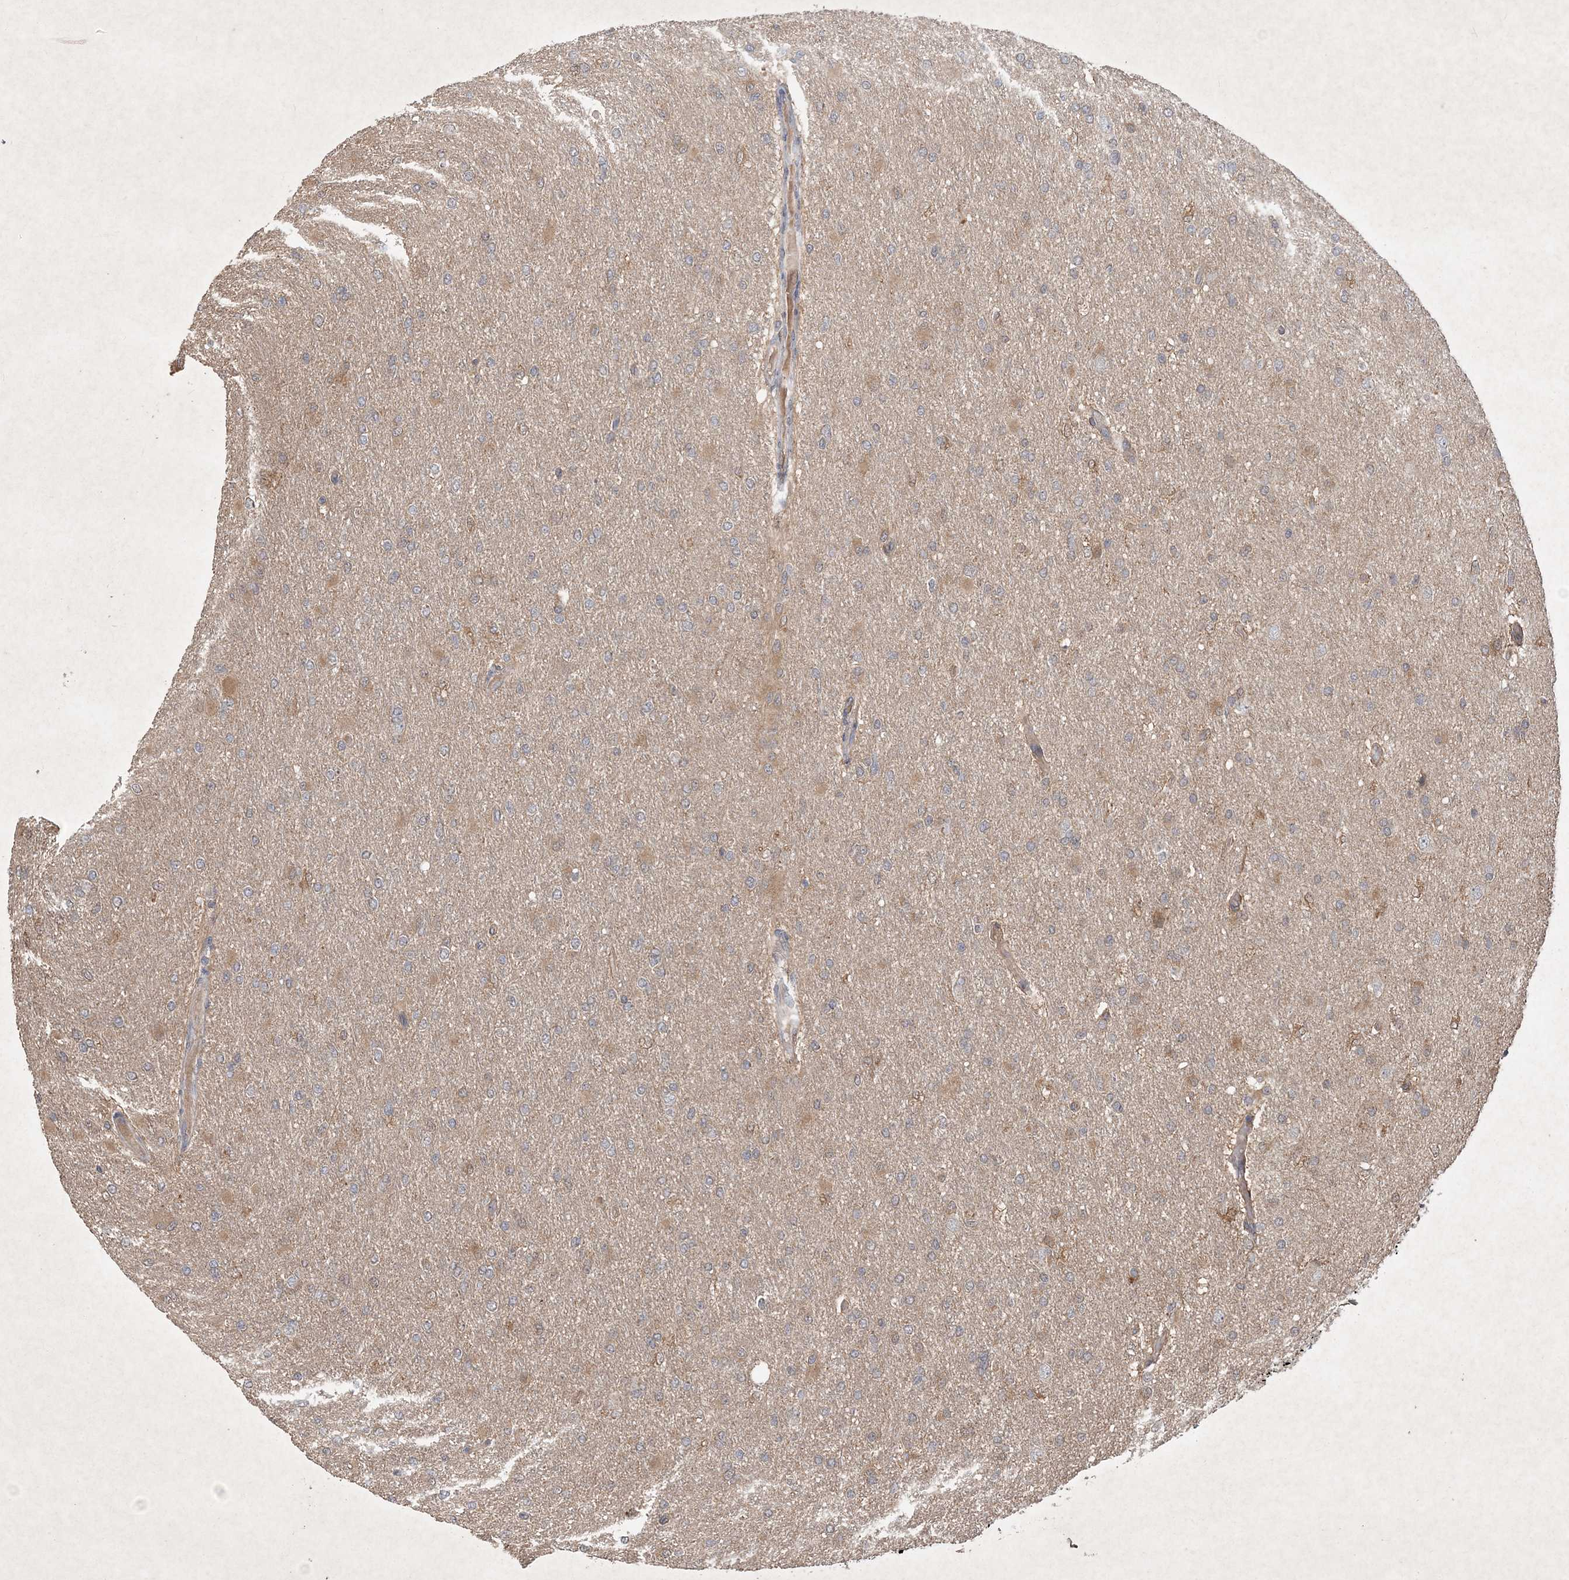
{"staining": {"intensity": "weak", "quantity": "<25%", "location": "cytoplasmic/membranous"}, "tissue": "glioma", "cell_type": "Tumor cells", "image_type": "cancer", "snomed": [{"axis": "morphology", "description": "Glioma, malignant, High grade"}, {"axis": "topography", "description": "Cerebral cortex"}], "caption": "High magnification brightfield microscopy of glioma stained with DAB (3,3'-diaminobenzidine) (brown) and counterstained with hematoxylin (blue): tumor cells show no significant staining.", "gene": "AKR7A2", "patient": {"sex": "female", "age": 36}}